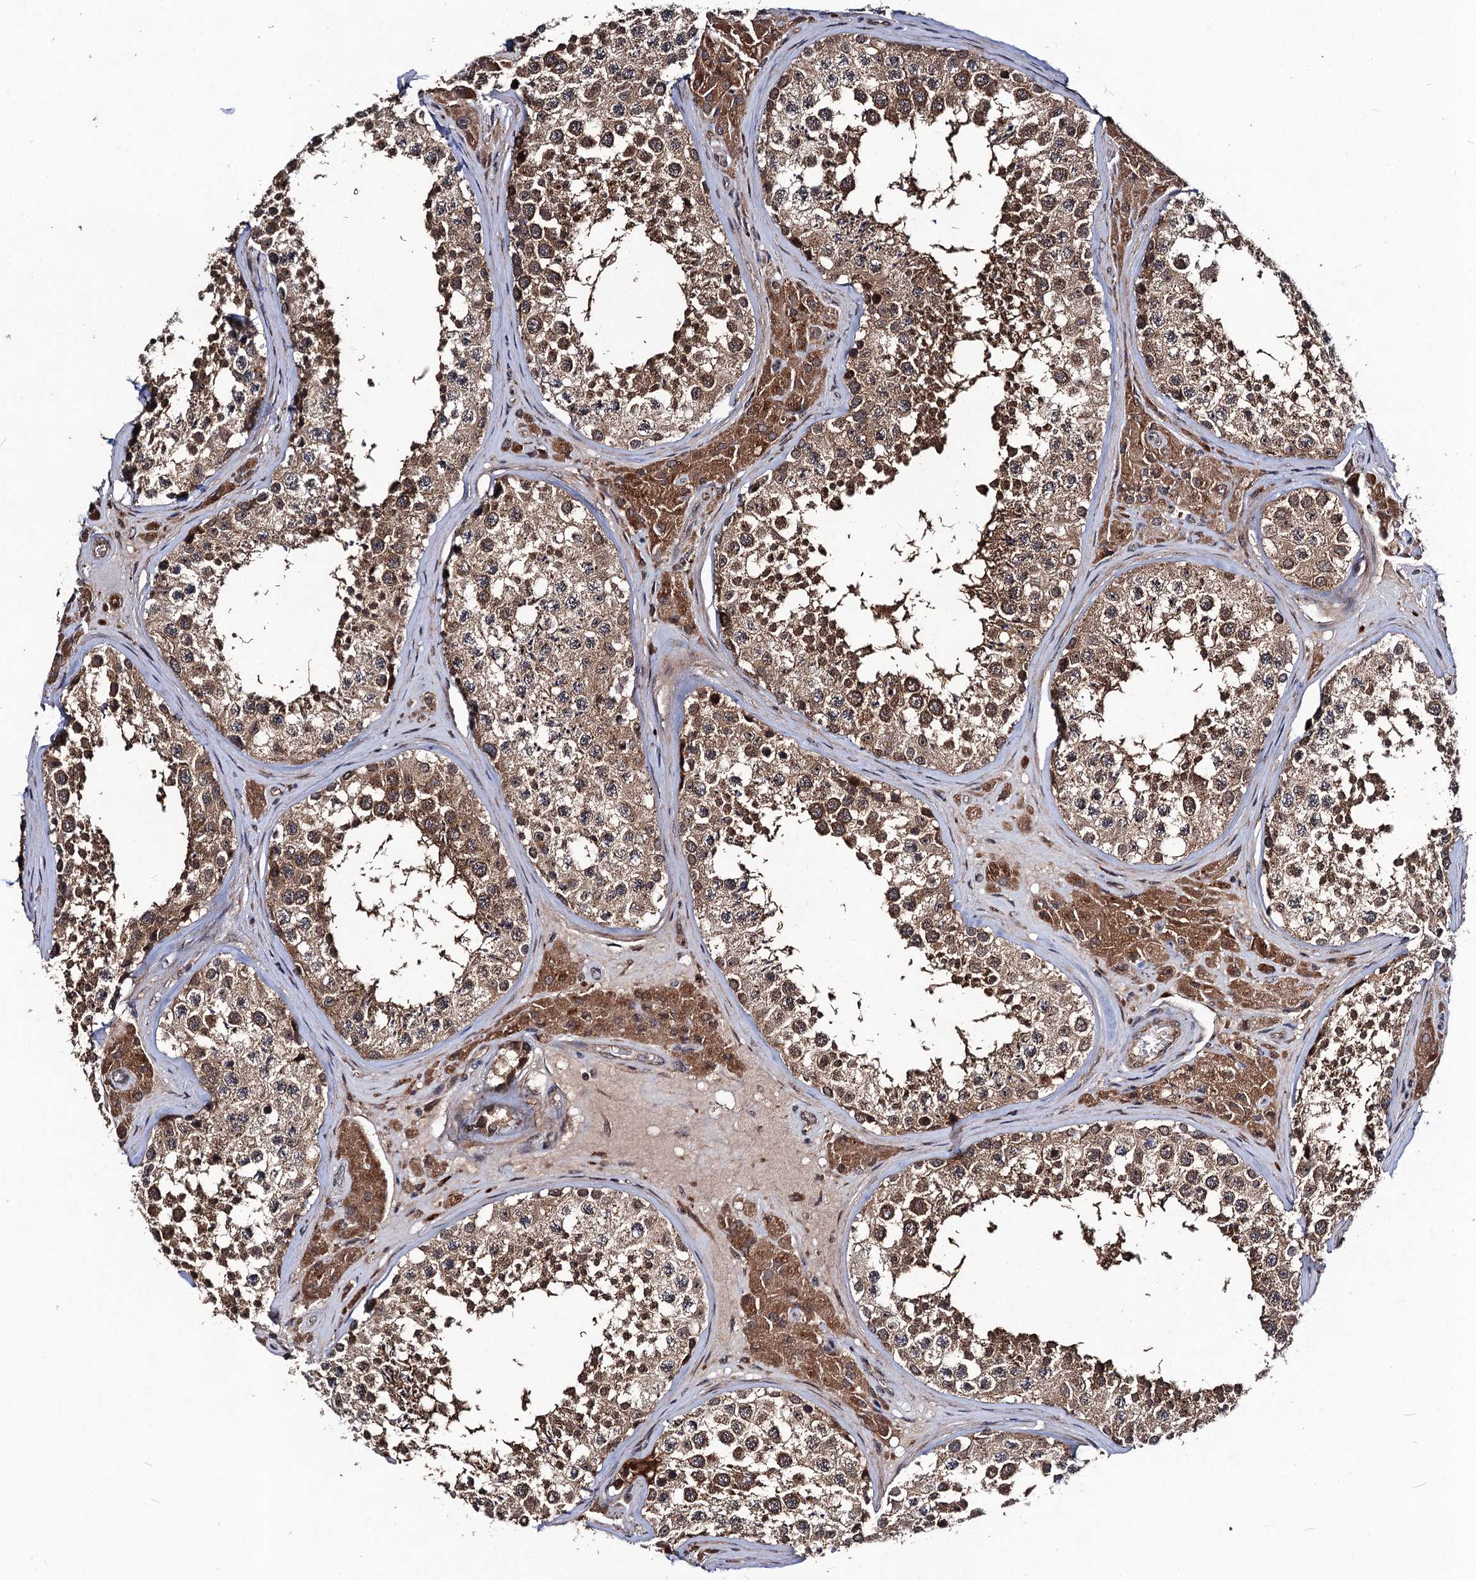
{"staining": {"intensity": "strong", "quantity": ">75%", "location": "cytoplasmic/membranous"}, "tissue": "testis", "cell_type": "Cells in seminiferous ducts", "image_type": "normal", "snomed": [{"axis": "morphology", "description": "Normal tissue, NOS"}, {"axis": "topography", "description": "Testis"}], "caption": "Immunohistochemical staining of unremarkable human testis displays >75% levels of strong cytoplasmic/membranous protein positivity in about >75% of cells in seminiferous ducts.", "gene": "KXD1", "patient": {"sex": "male", "age": 46}}